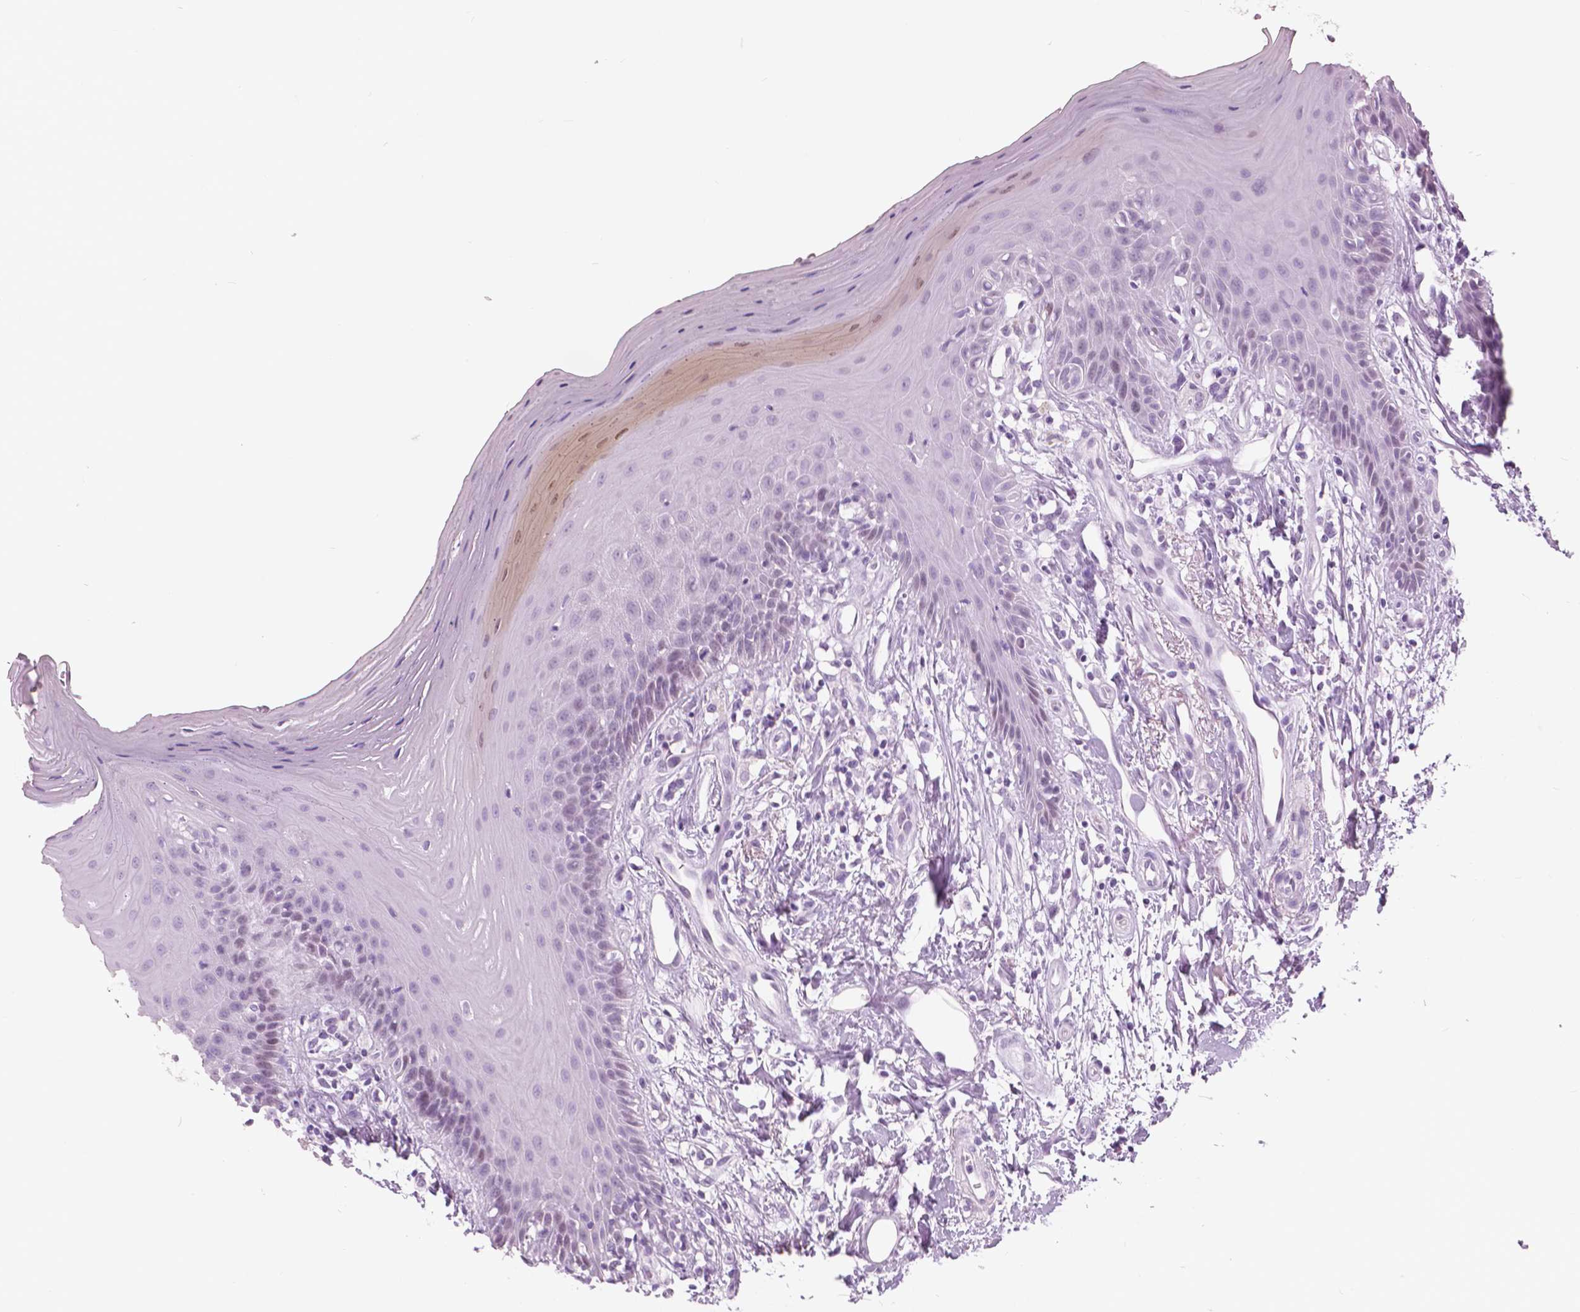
{"staining": {"intensity": "negative", "quantity": "none", "location": "none"}, "tissue": "oral mucosa", "cell_type": "Squamous epithelial cells", "image_type": "normal", "snomed": [{"axis": "morphology", "description": "Normal tissue, NOS"}, {"axis": "morphology", "description": "Normal morphology"}, {"axis": "topography", "description": "Oral tissue"}], "caption": "A high-resolution image shows IHC staining of benign oral mucosa, which displays no significant staining in squamous epithelial cells.", "gene": "SFTPD", "patient": {"sex": "female", "age": 76}}